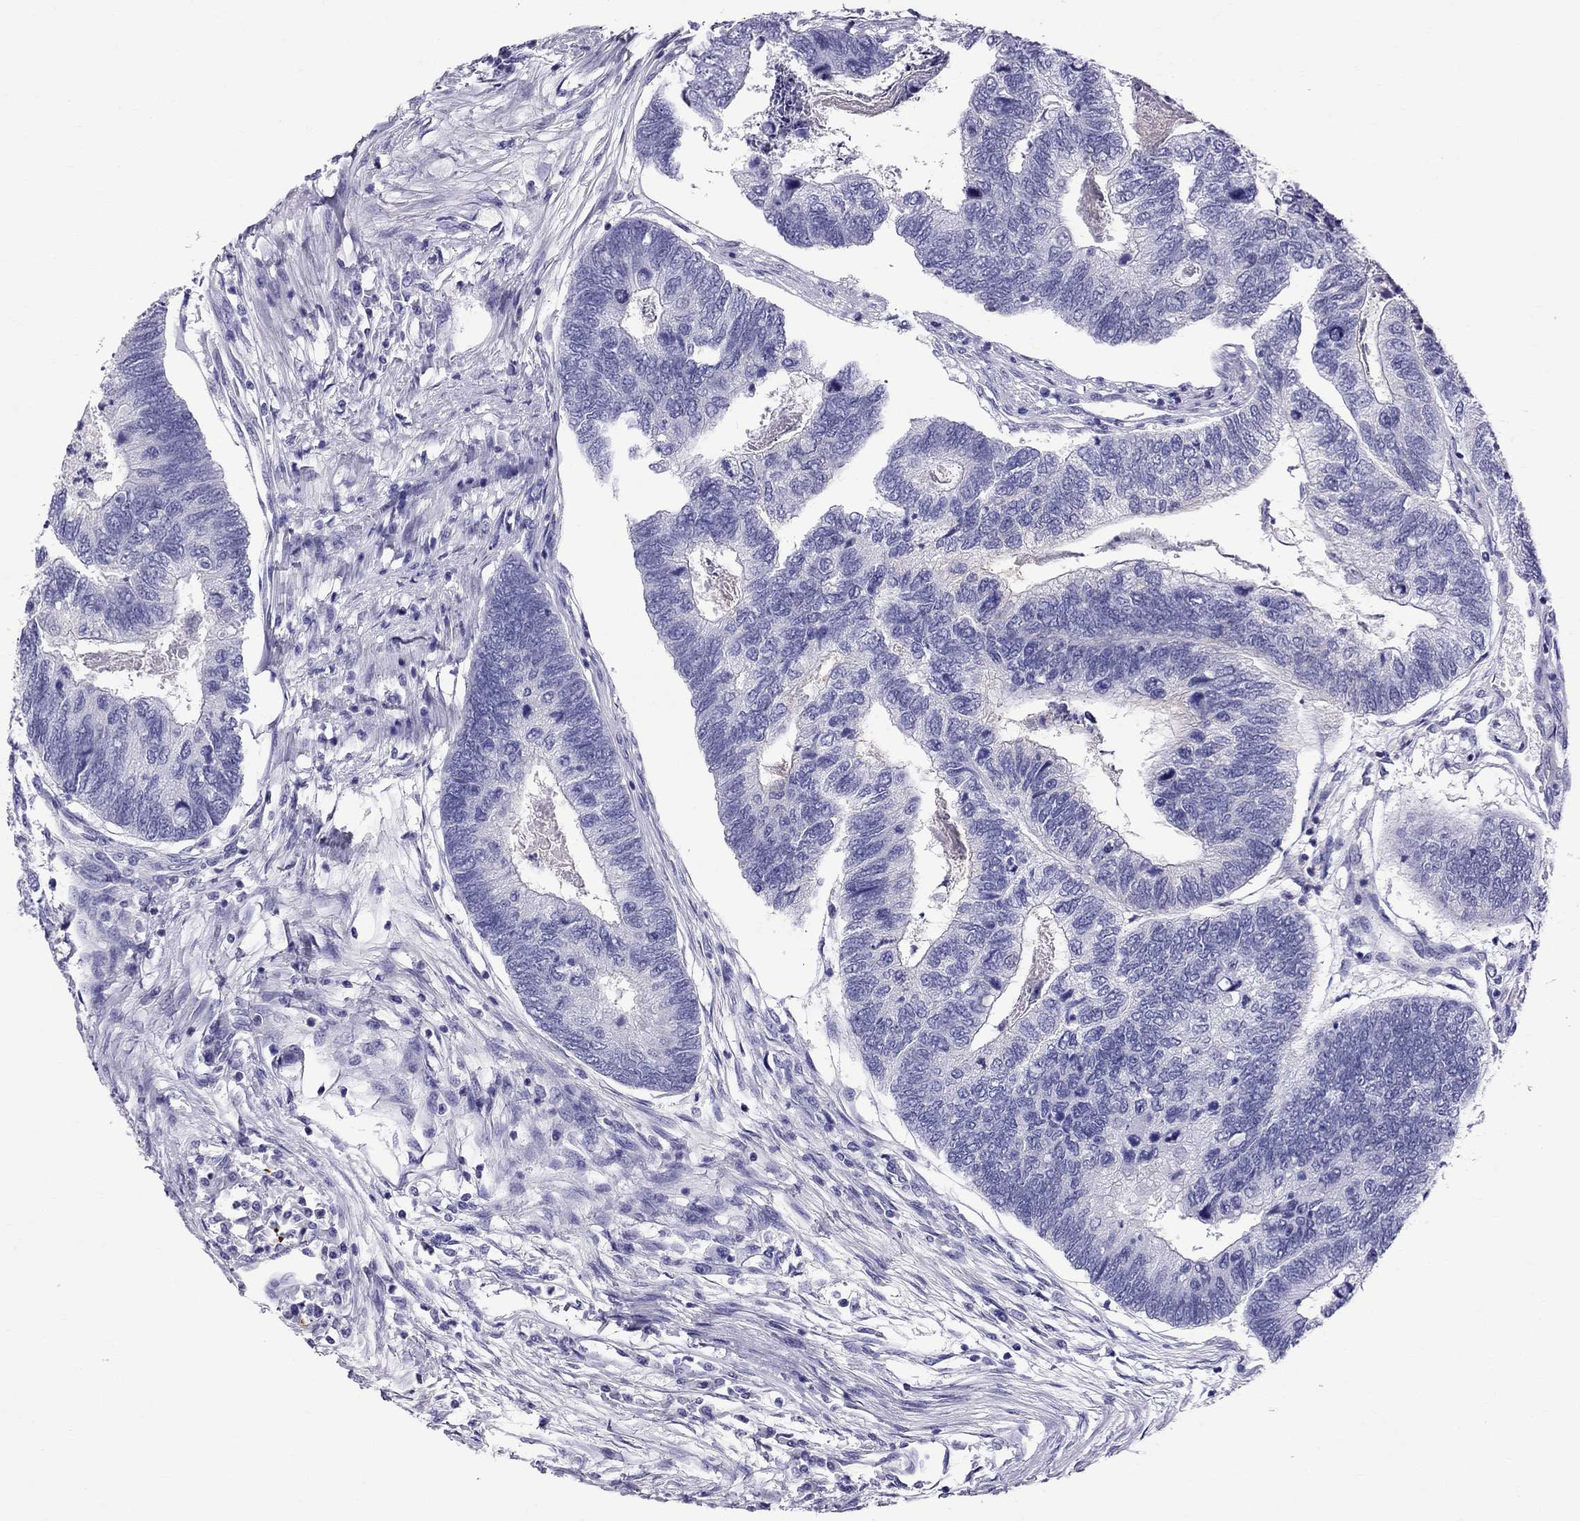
{"staining": {"intensity": "negative", "quantity": "none", "location": "none"}, "tissue": "colorectal cancer", "cell_type": "Tumor cells", "image_type": "cancer", "snomed": [{"axis": "morphology", "description": "Adenocarcinoma, NOS"}, {"axis": "topography", "description": "Colon"}], "caption": "Immunohistochemistry image of colorectal cancer stained for a protein (brown), which demonstrates no expression in tumor cells.", "gene": "SCART1", "patient": {"sex": "female", "age": 67}}